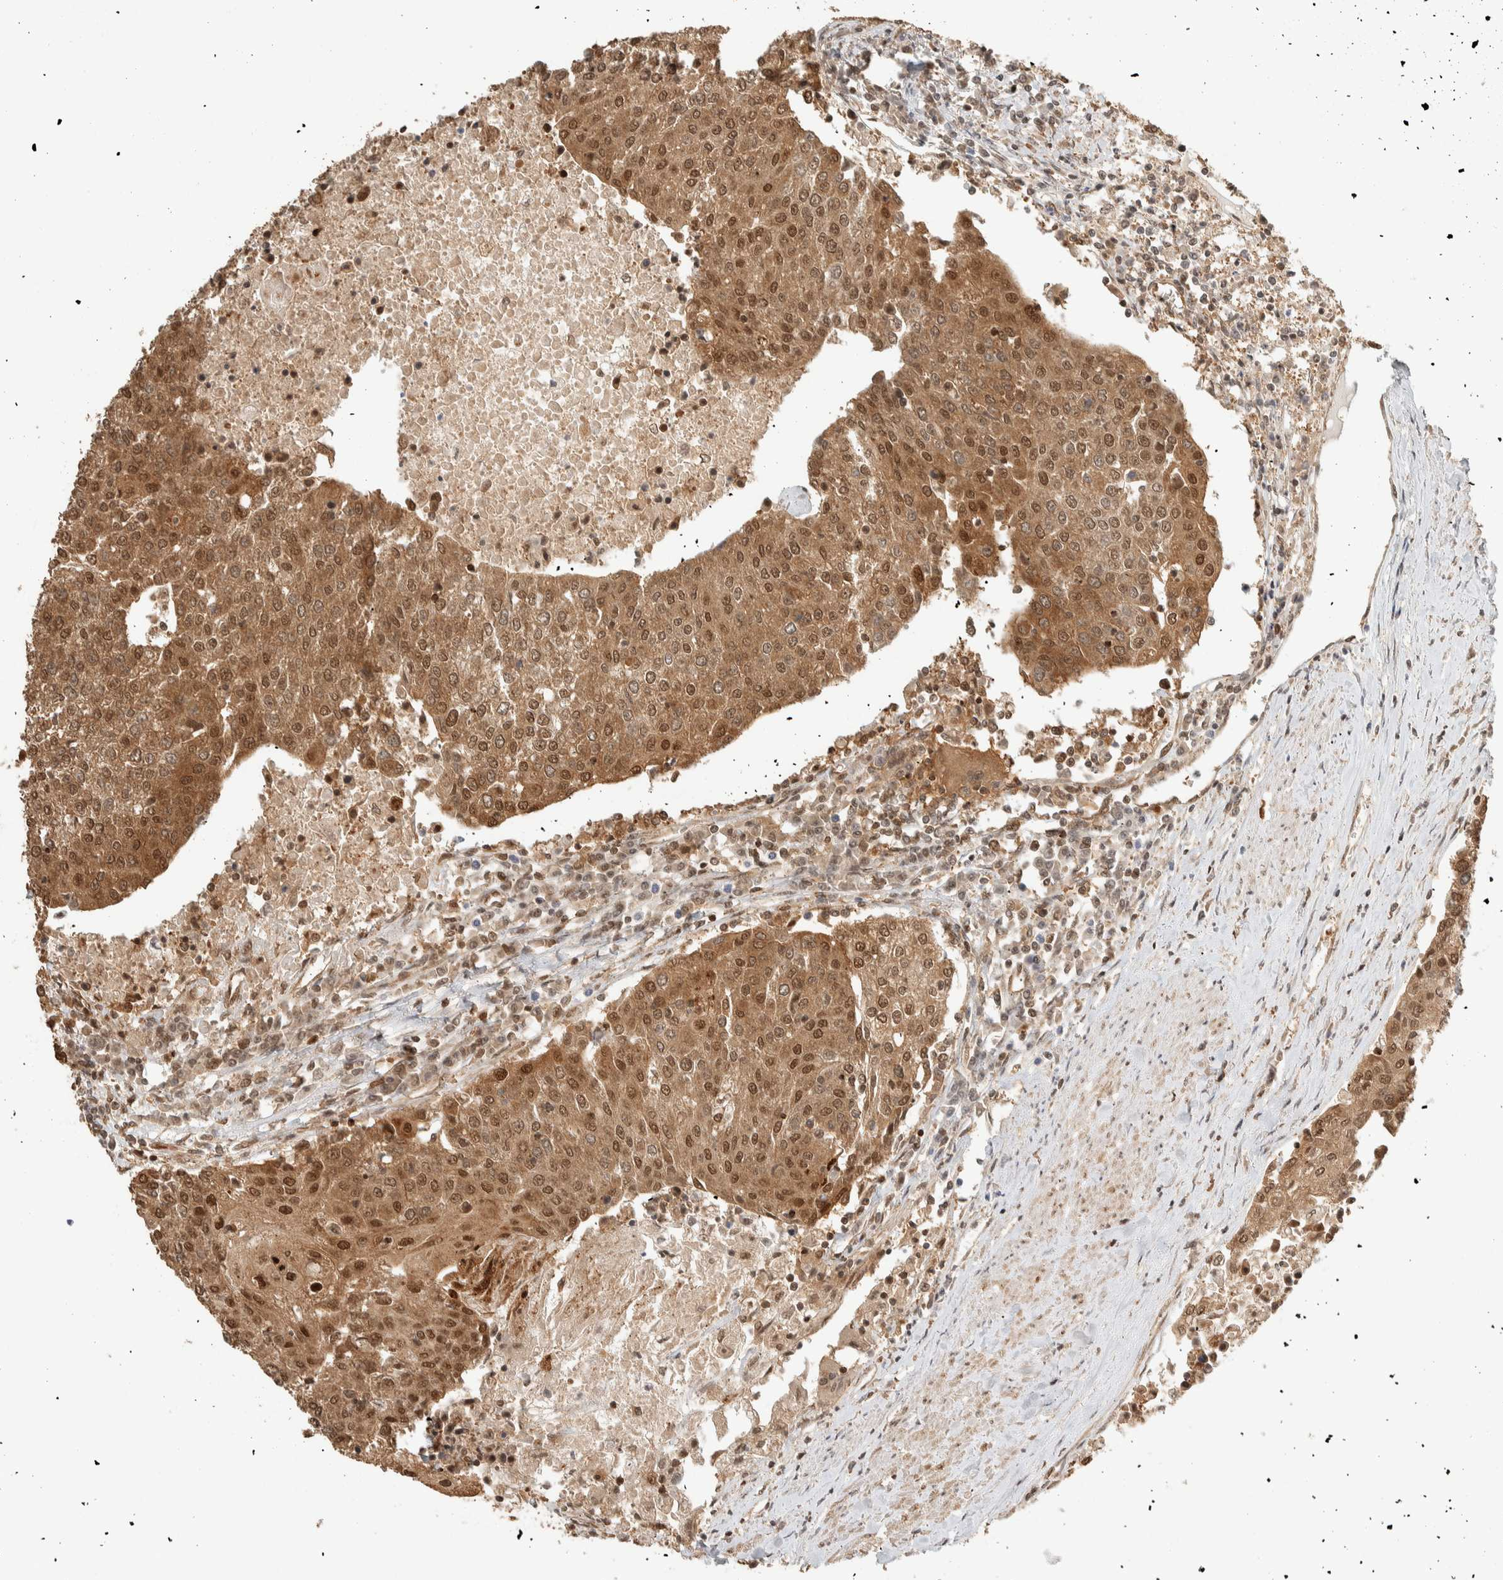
{"staining": {"intensity": "strong", "quantity": ">75%", "location": "cytoplasmic/membranous,nuclear"}, "tissue": "urothelial cancer", "cell_type": "Tumor cells", "image_type": "cancer", "snomed": [{"axis": "morphology", "description": "Urothelial carcinoma, High grade"}, {"axis": "topography", "description": "Urinary bladder"}], "caption": "Immunohistochemistry of urothelial cancer demonstrates high levels of strong cytoplasmic/membranous and nuclear staining in about >75% of tumor cells. (DAB IHC with brightfield microscopy, high magnification).", "gene": "ZBTB2", "patient": {"sex": "female", "age": 85}}